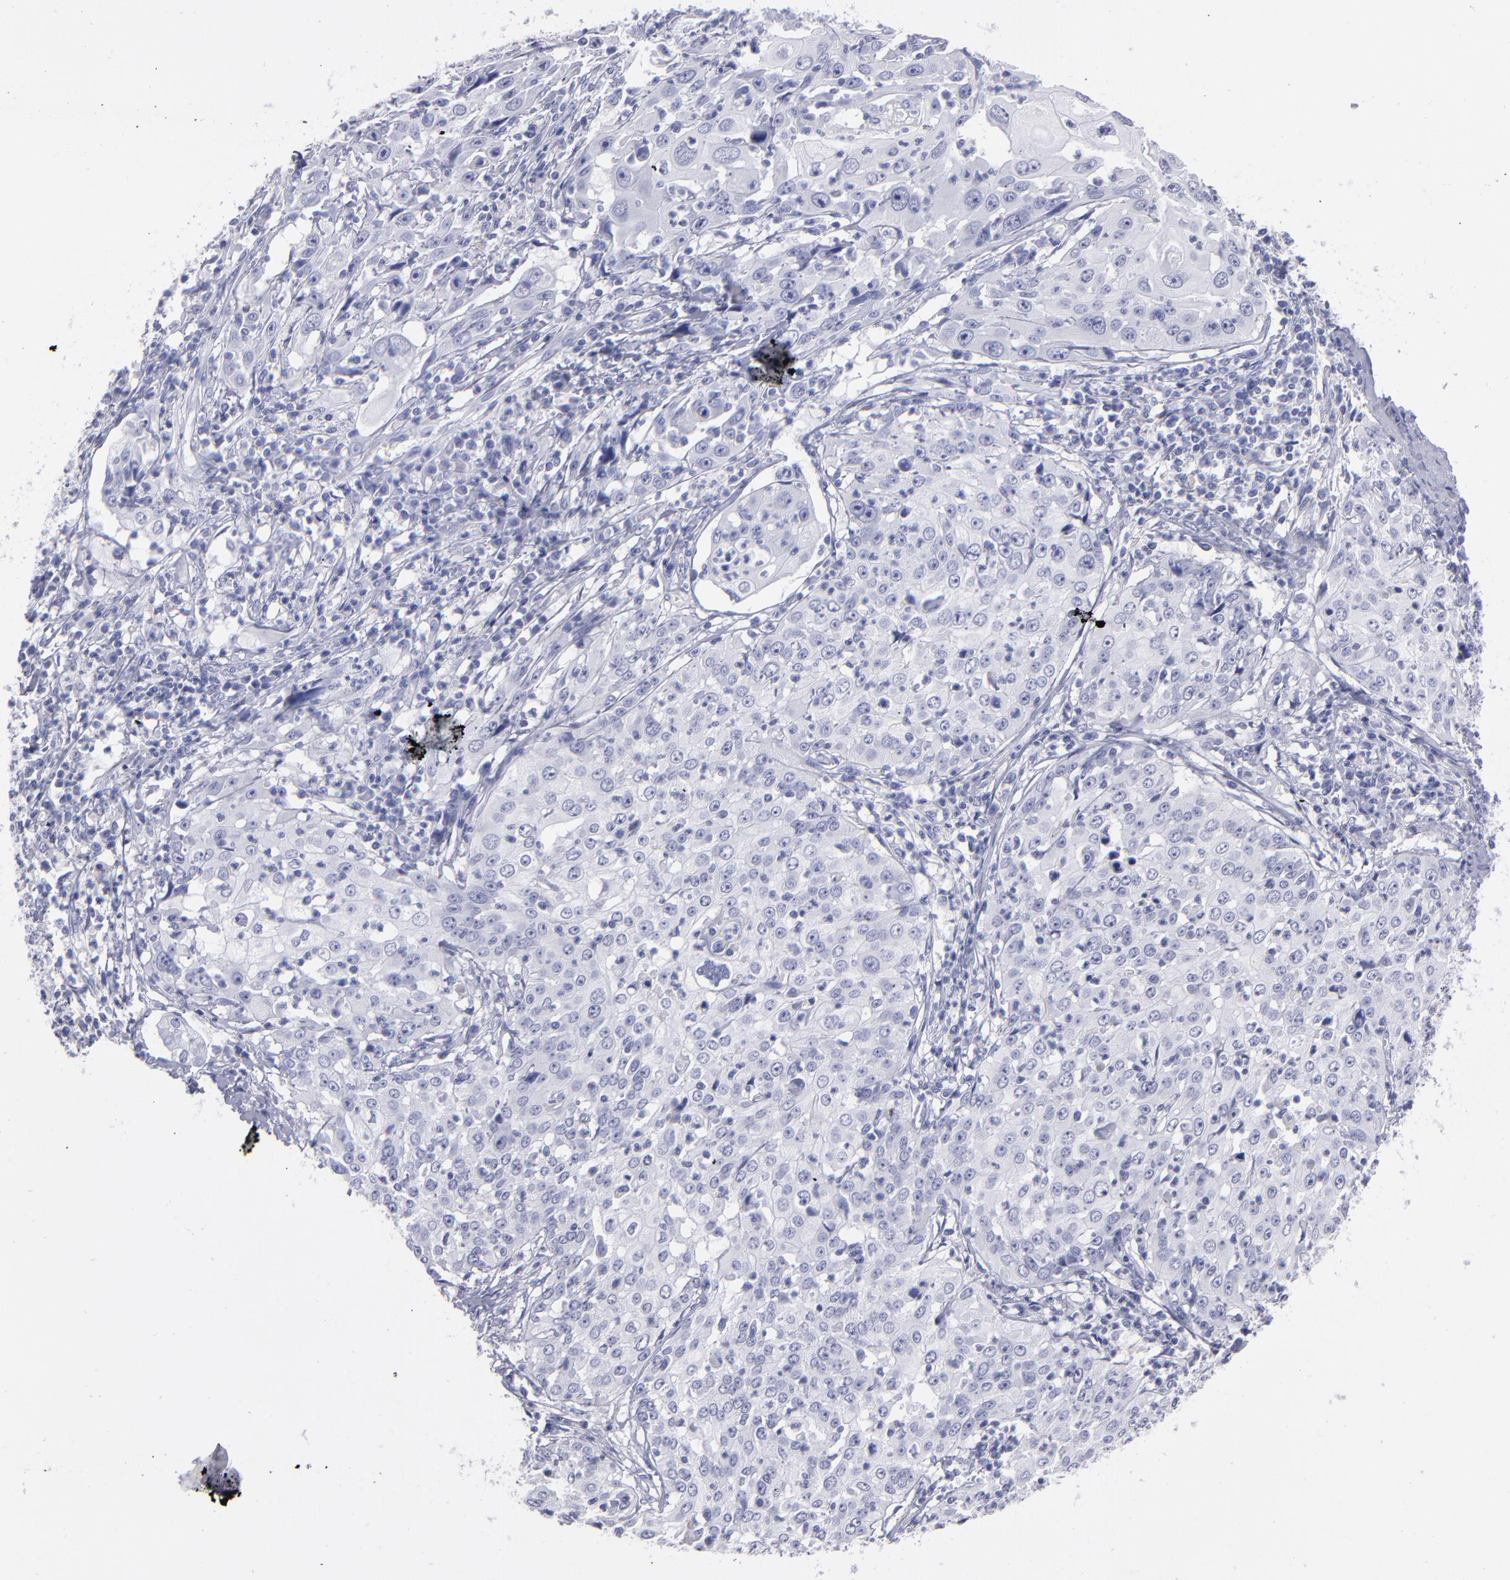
{"staining": {"intensity": "negative", "quantity": "none", "location": "none"}, "tissue": "cervical cancer", "cell_type": "Tumor cells", "image_type": "cancer", "snomed": [{"axis": "morphology", "description": "Squamous cell carcinoma, NOS"}, {"axis": "topography", "description": "Cervix"}], "caption": "Immunohistochemistry (IHC) photomicrograph of cervical cancer stained for a protein (brown), which exhibits no staining in tumor cells.", "gene": "MB", "patient": {"sex": "female", "age": 39}}